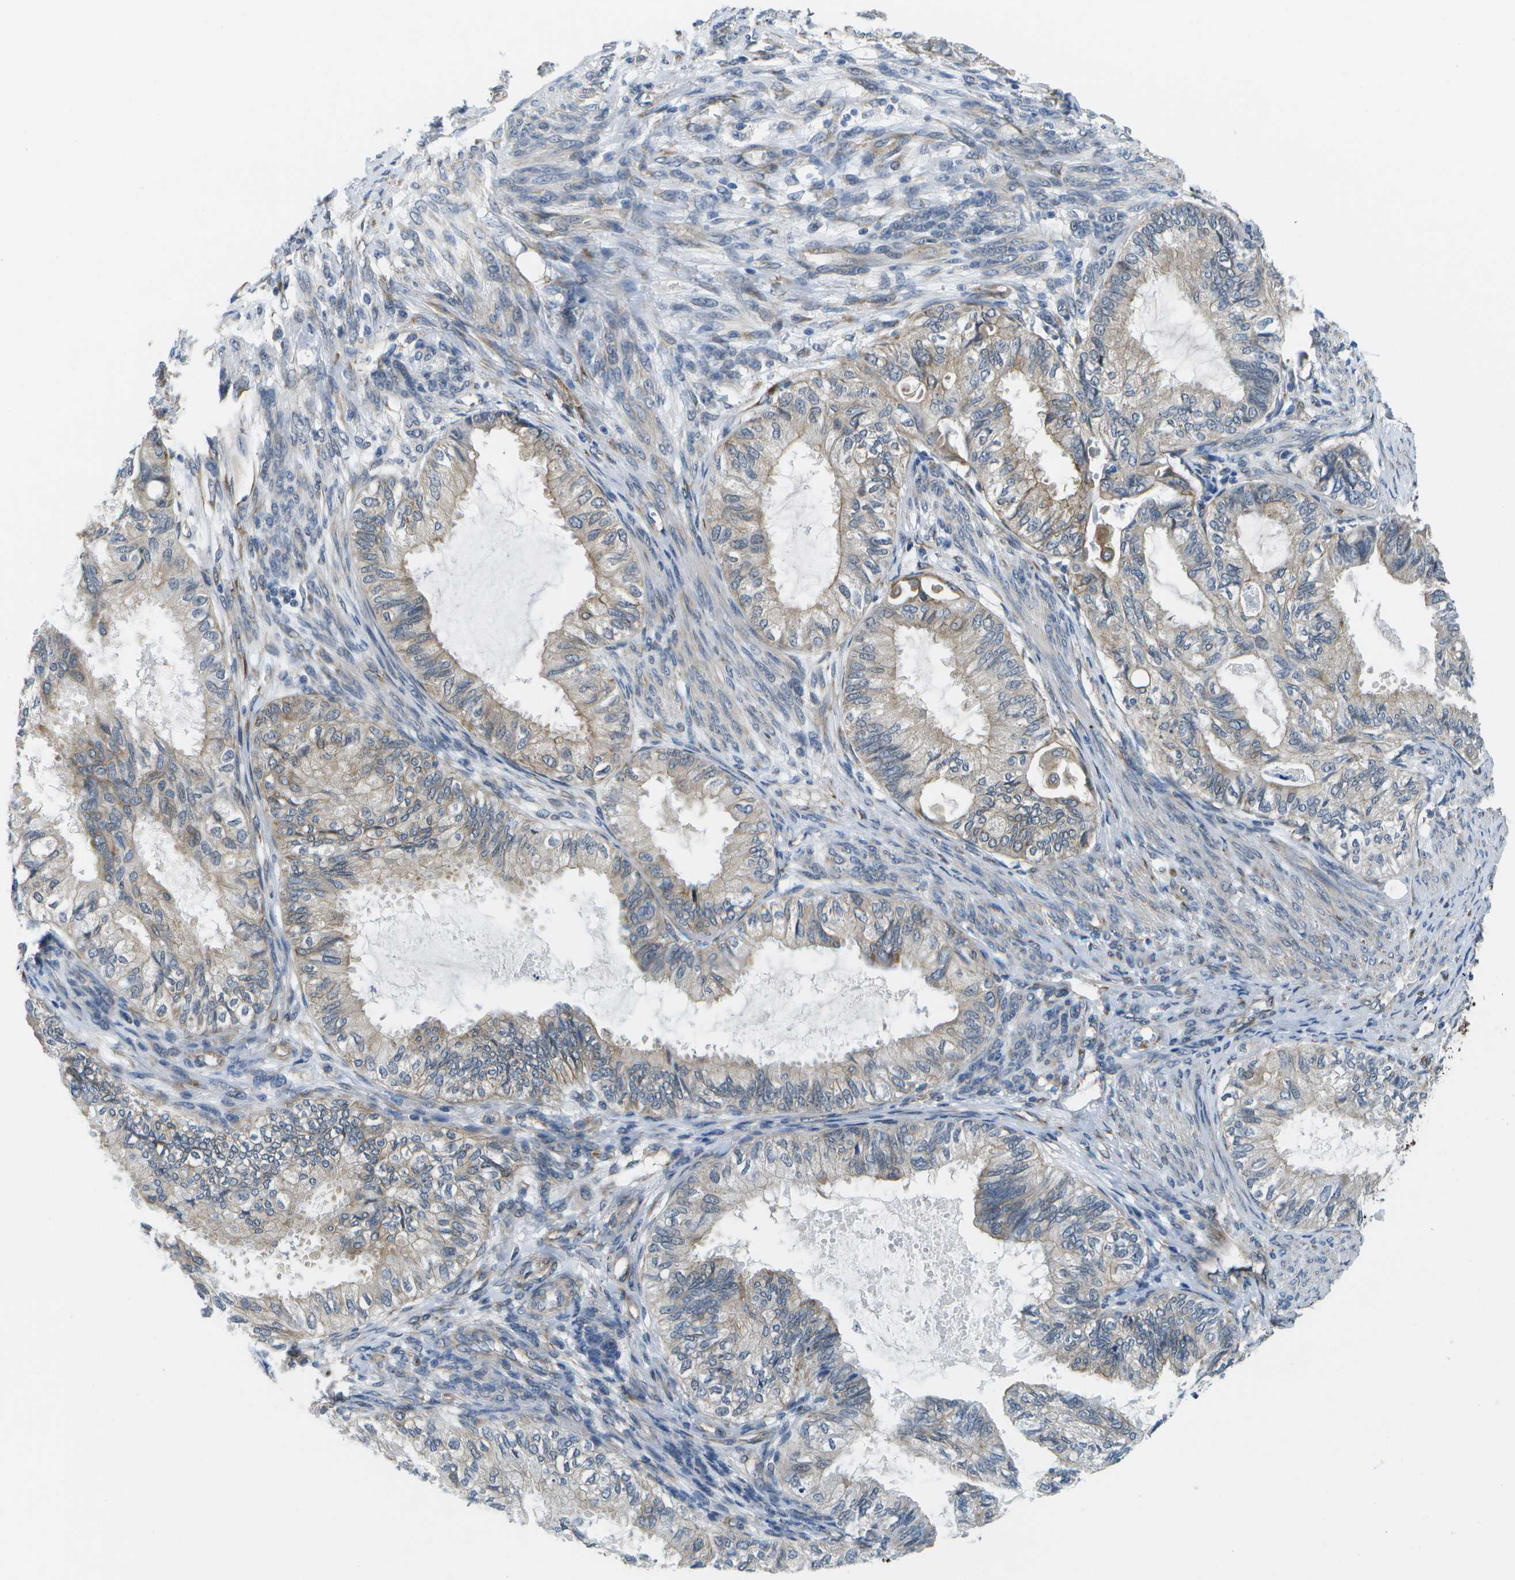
{"staining": {"intensity": "weak", "quantity": "<25%", "location": "cytoplasmic/membranous"}, "tissue": "cervical cancer", "cell_type": "Tumor cells", "image_type": "cancer", "snomed": [{"axis": "morphology", "description": "Normal tissue, NOS"}, {"axis": "morphology", "description": "Adenocarcinoma, NOS"}, {"axis": "topography", "description": "Cervix"}, {"axis": "topography", "description": "Endometrium"}], "caption": "An image of cervical adenocarcinoma stained for a protein demonstrates no brown staining in tumor cells. (DAB IHC, high magnification).", "gene": "P3H1", "patient": {"sex": "female", "age": 86}}